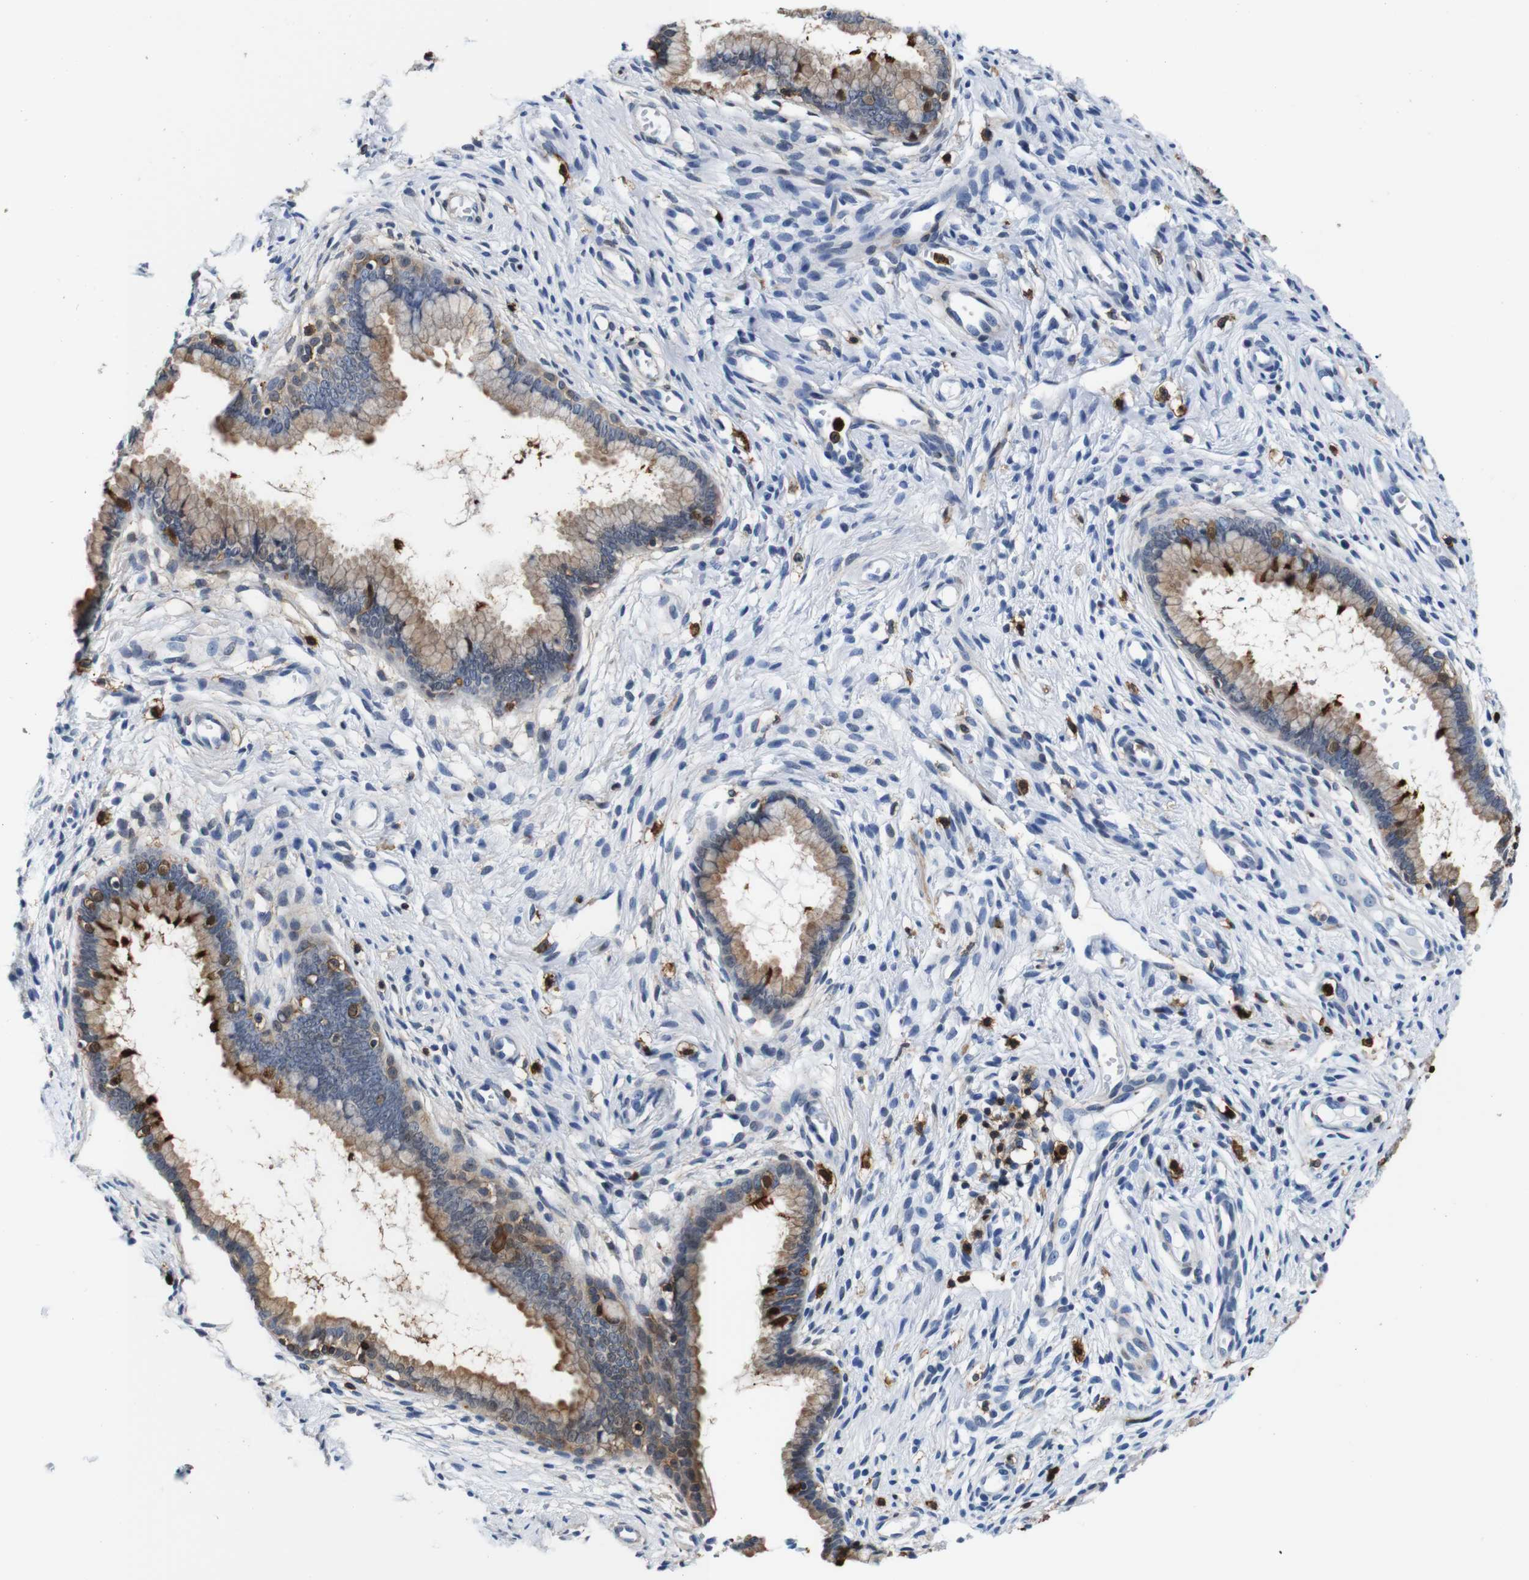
{"staining": {"intensity": "moderate", "quantity": ">75%", "location": "cytoplasmic/membranous"}, "tissue": "cervix", "cell_type": "Glandular cells", "image_type": "normal", "snomed": [{"axis": "morphology", "description": "Normal tissue, NOS"}, {"axis": "topography", "description": "Cervix"}], "caption": "Protein analysis of unremarkable cervix reveals moderate cytoplasmic/membranous positivity in about >75% of glandular cells.", "gene": "ANXA1", "patient": {"sex": "female", "age": 65}}